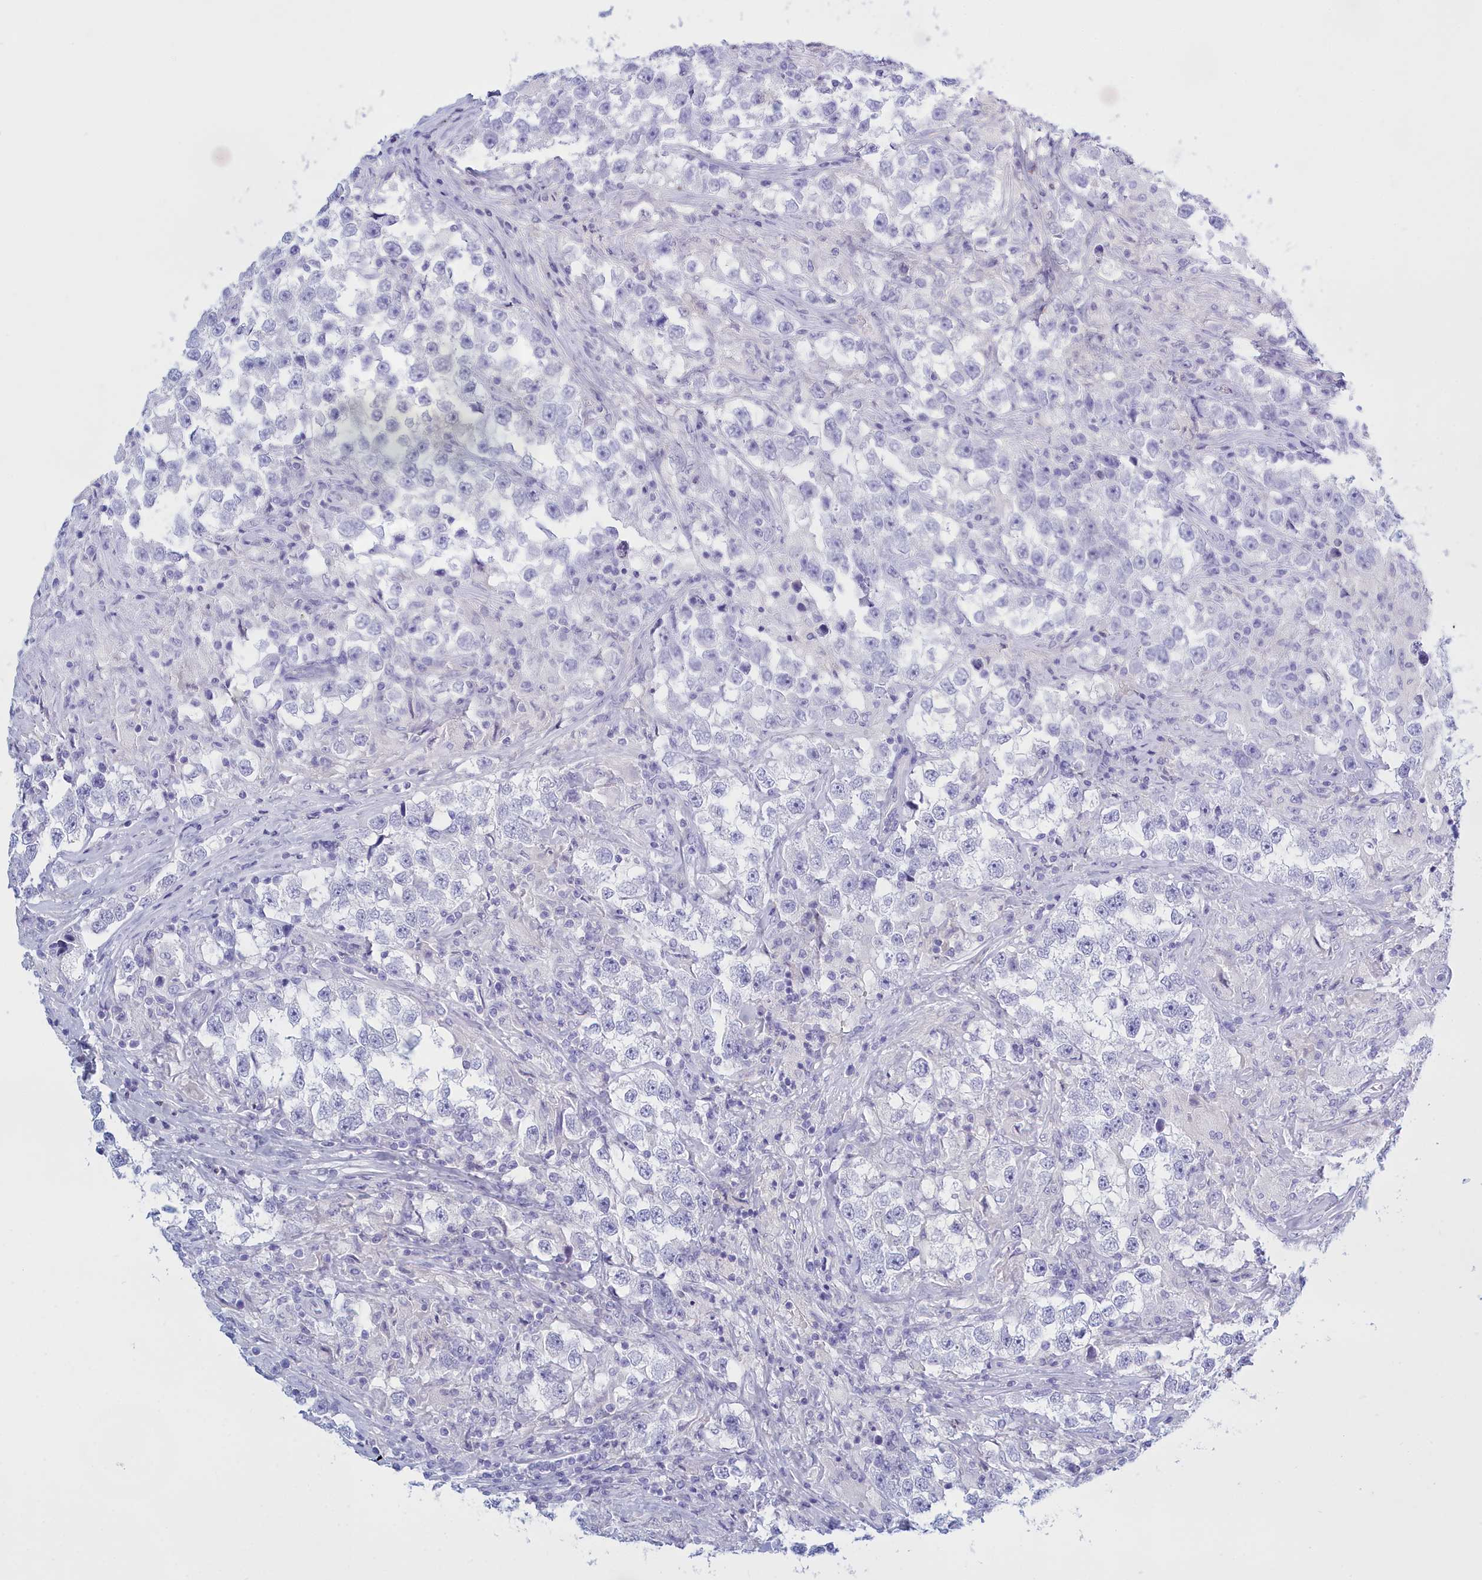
{"staining": {"intensity": "negative", "quantity": "none", "location": "none"}, "tissue": "testis cancer", "cell_type": "Tumor cells", "image_type": "cancer", "snomed": [{"axis": "morphology", "description": "Seminoma, NOS"}, {"axis": "topography", "description": "Testis"}], "caption": "Seminoma (testis) was stained to show a protein in brown. There is no significant staining in tumor cells. (Brightfield microscopy of DAB (3,3'-diaminobenzidine) IHC at high magnification).", "gene": "TMEM97", "patient": {"sex": "male", "age": 46}}